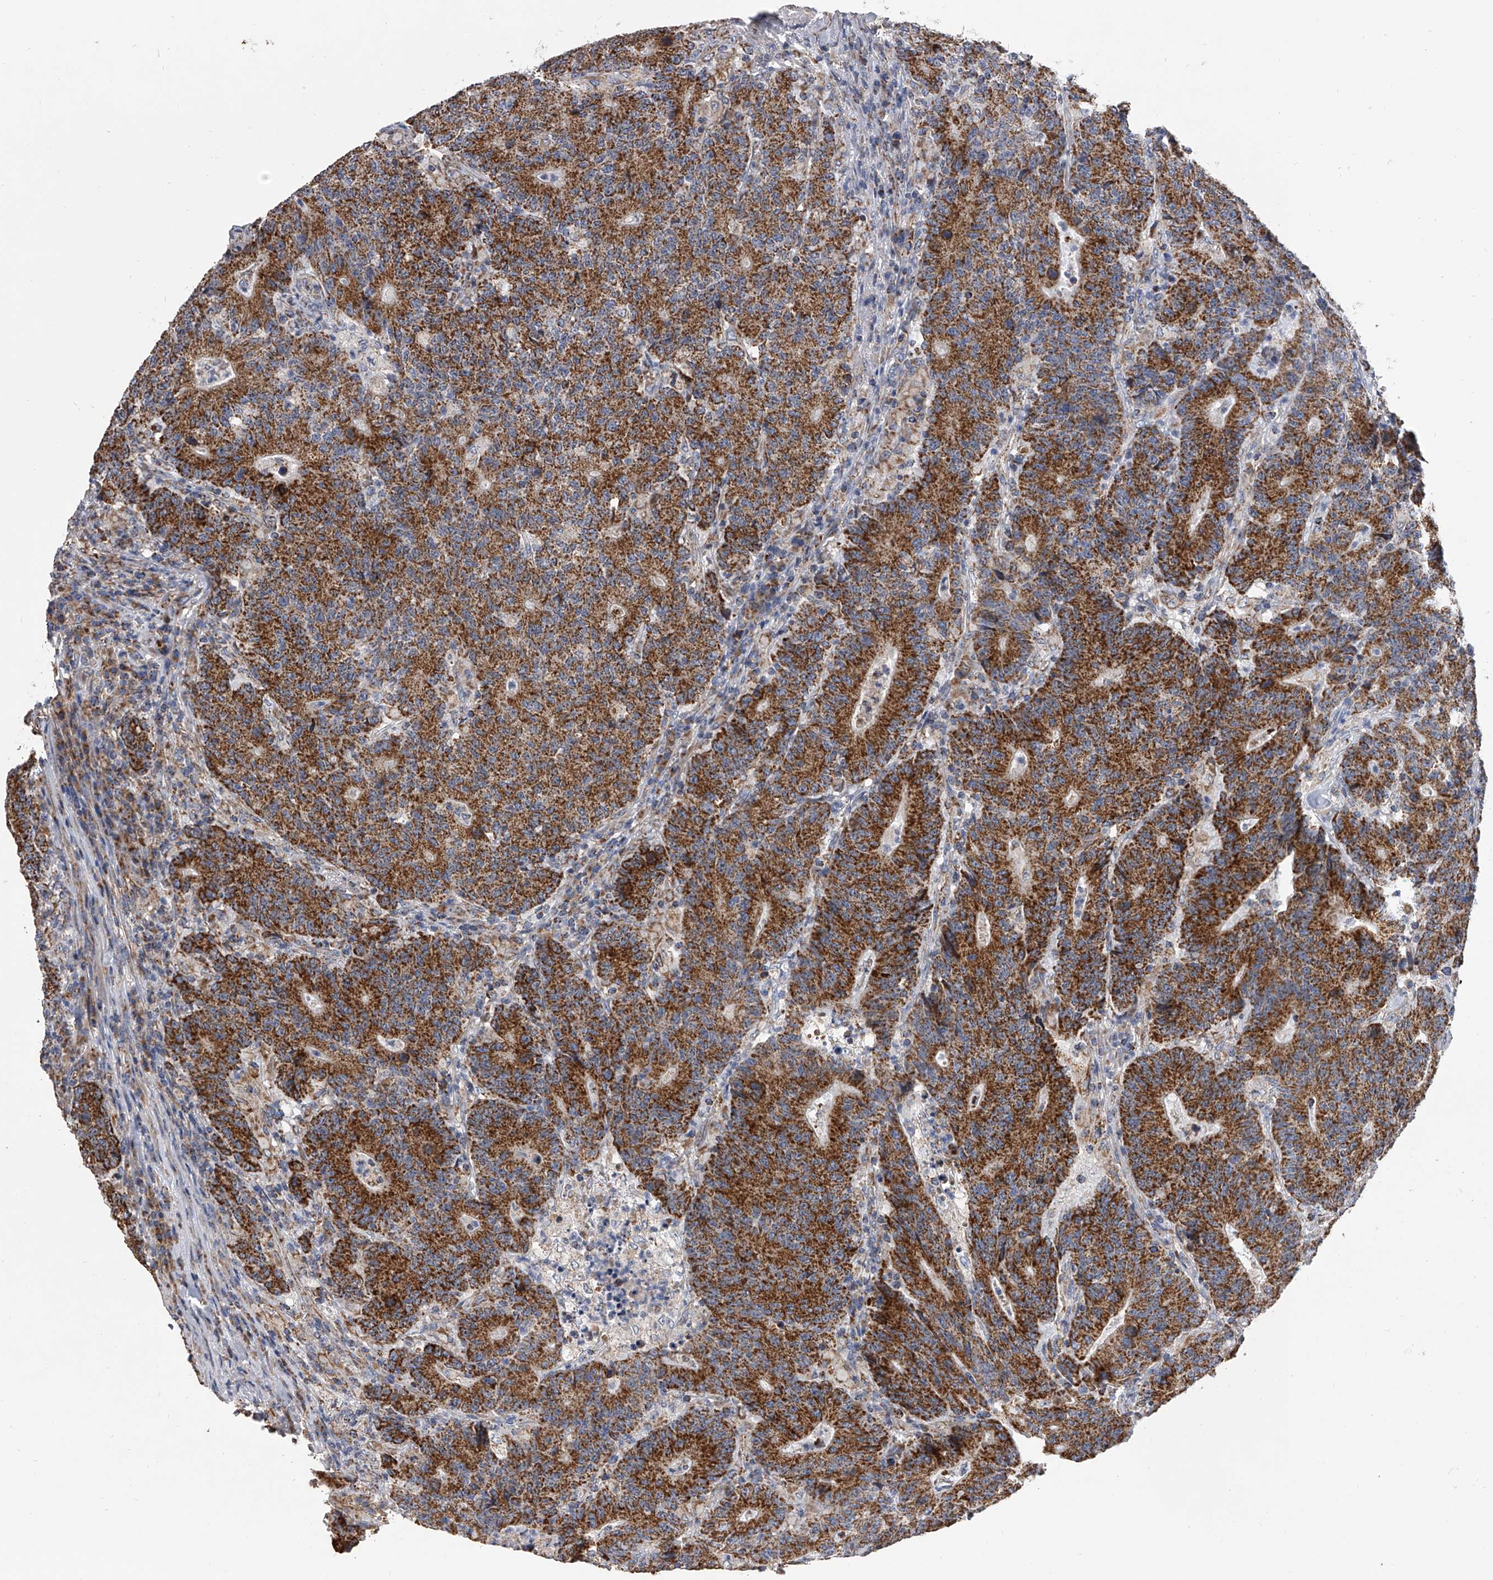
{"staining": {"intensity": "strong", "quantity": ">75%", "location": "cytoplasmic/membranous"}, "tissue": "colorectal cancer", "cell_type": "Tumor cells", "image_type": "cancer", "snomed": [{"axis": "morphology", "description": "Normal tissue, NOS"}, {"axis": "morphology", "description": "Adenocarcinoma, NOS"}, {"axis": "topography", "description": "Colon"}], "caption": "Tumor cells reveal strong cytoplasmic/membranous staining in approximately >75% of cells in colorectal cancer. (IHC, brightfield microscopy, high magnification).", "gene": "MRPL28", "patient": {"sex": "female", "age": 75}}